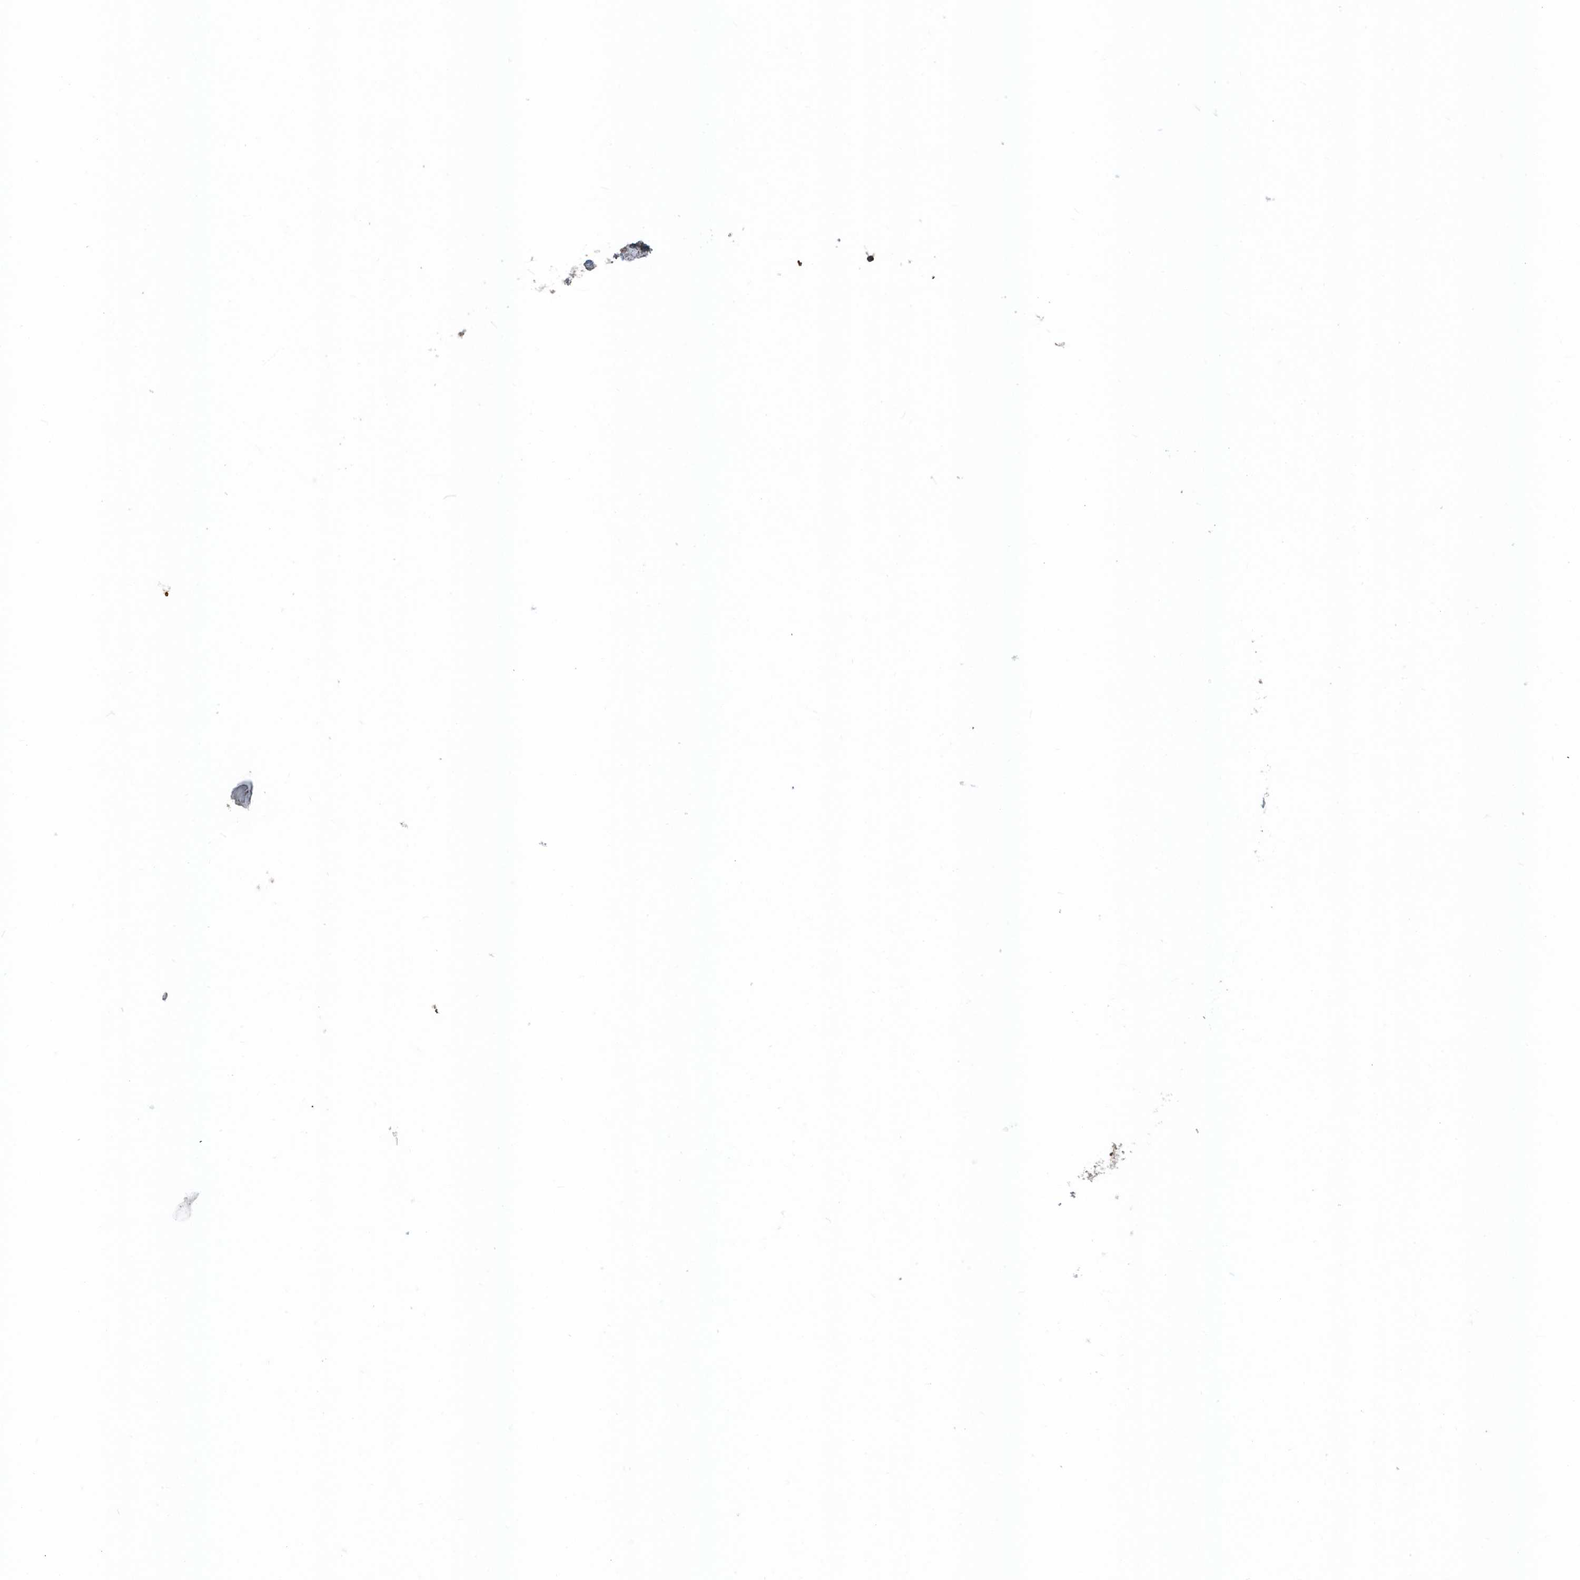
{"staining": {"intensity": "negative", "quantity": "none", "location": "none"}, "tissue": "cervical cancer", "cell_type": "Tumor cells", "image_type": "cancer", "snomed": [{"axis": "morphology", "description": "Squamous cell carcinoma, NOS"}, {"axis": "topography", "description": "Cervix"}], "caption": "DAB immunohistochemical staining of squamous cell carcinoma (cervical) exhibits no significant expression in tumor cells. (DAB immunohistochemistry (IHC), high magnification).", "gene": "ACTC1", "patient": {"sex": "female", "age": 38}}